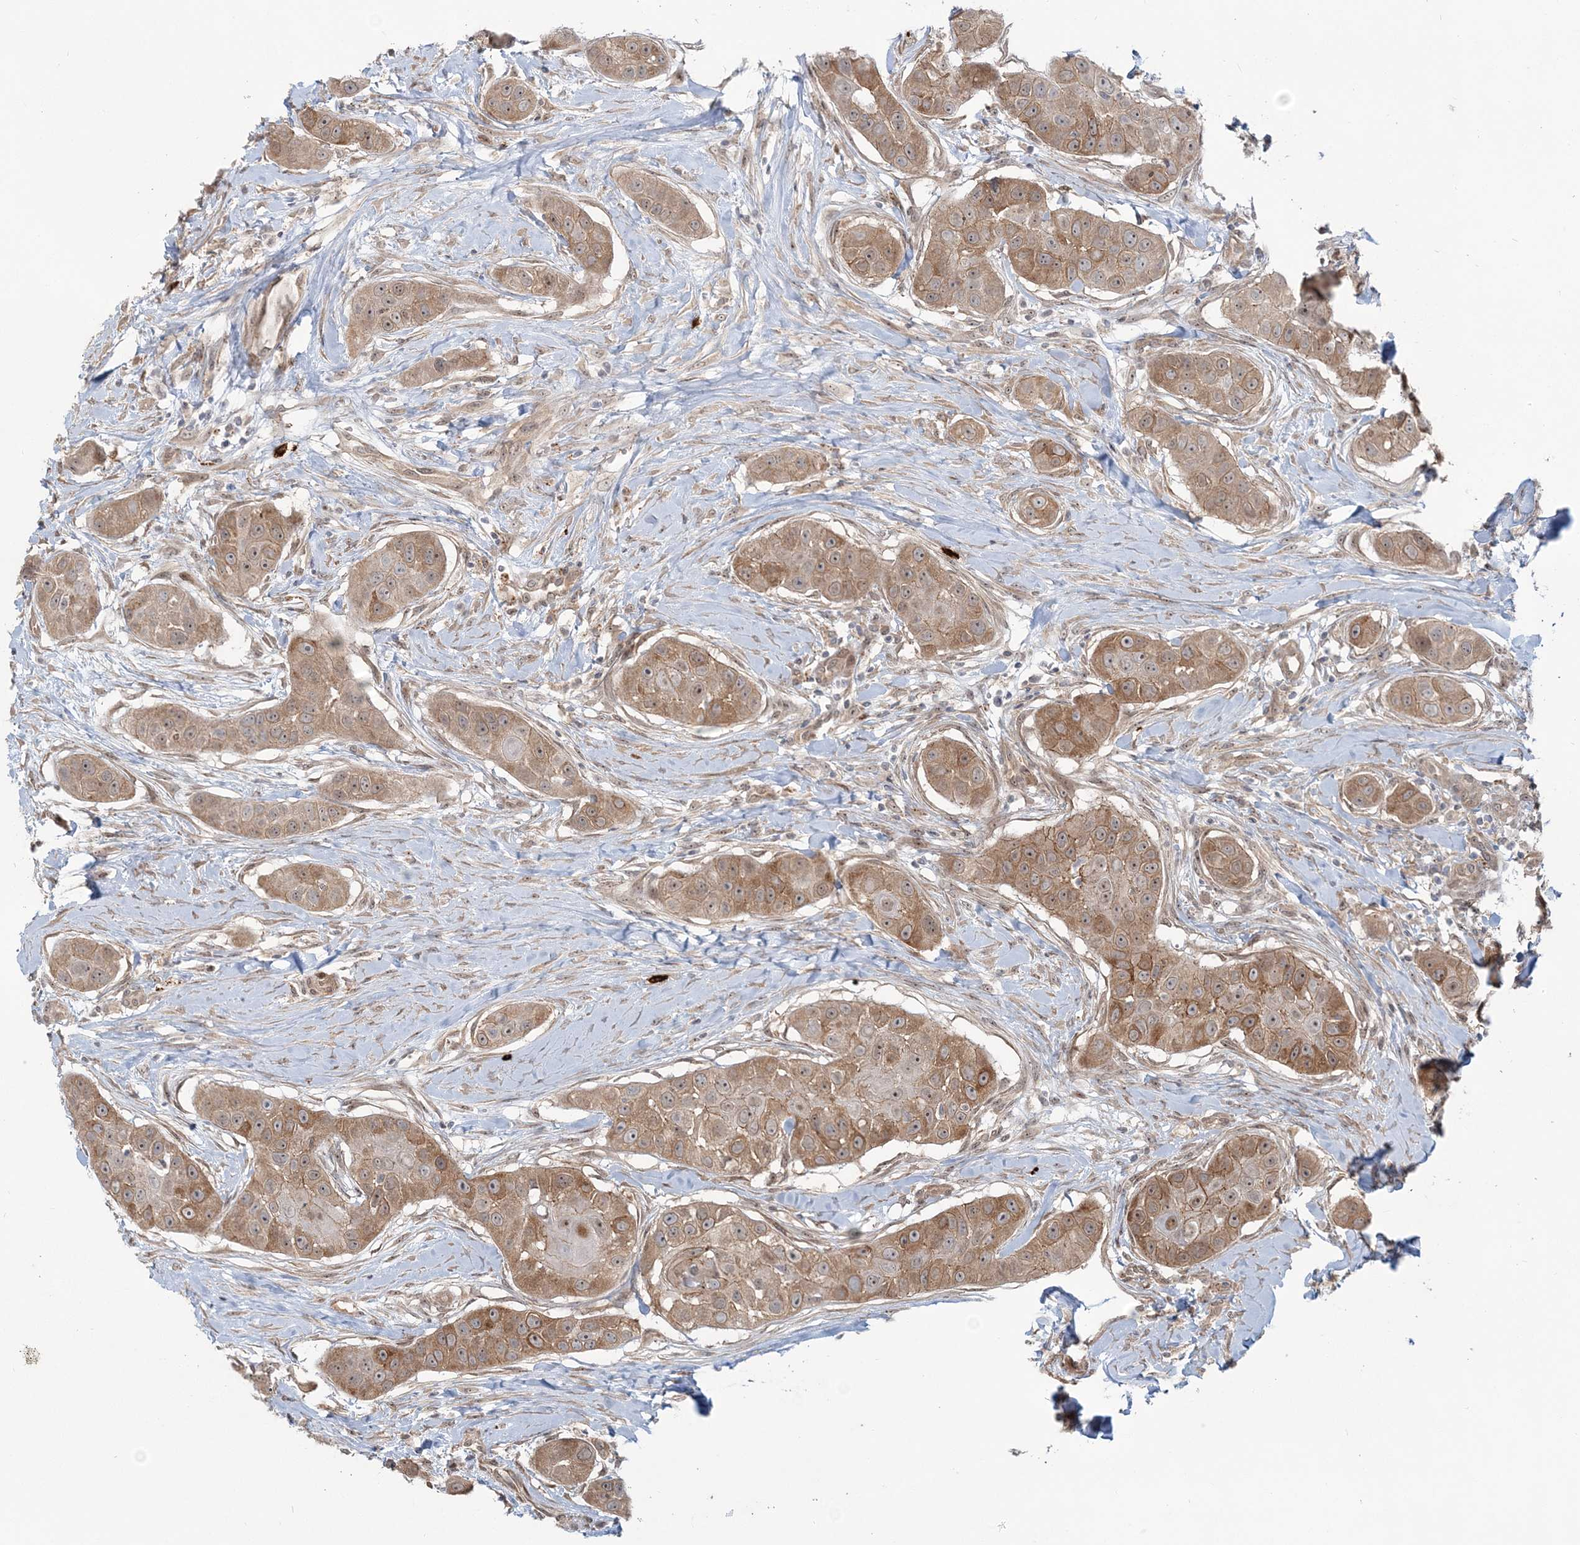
{"staining": {"intensity": "moderate", "quantity": ">75%", "location": "cytoplasmic/membranous"}, "tissue": "head and neck cancer", "cell_type": "Tumor cells", "image_type": "cancer", "snomed": [{"axis": "morphology", "description": "Normal tissue, NOS"}, {"axis": "morphology", "description": "Squamous cell carcinoma, NOS"}, {"axis": "topography", "description": "Skeletal muscle"}, {"axis": "topography", "description": "Head-Neck"}], "caption": "Moderate cytoplasmic/membranous staining for a protein is appreciated in about >75% of tumor cells of head and neck cancer using IHC.", "gene": "SH3PXD2A", "patient": {"sex": "male", "age": 51}}